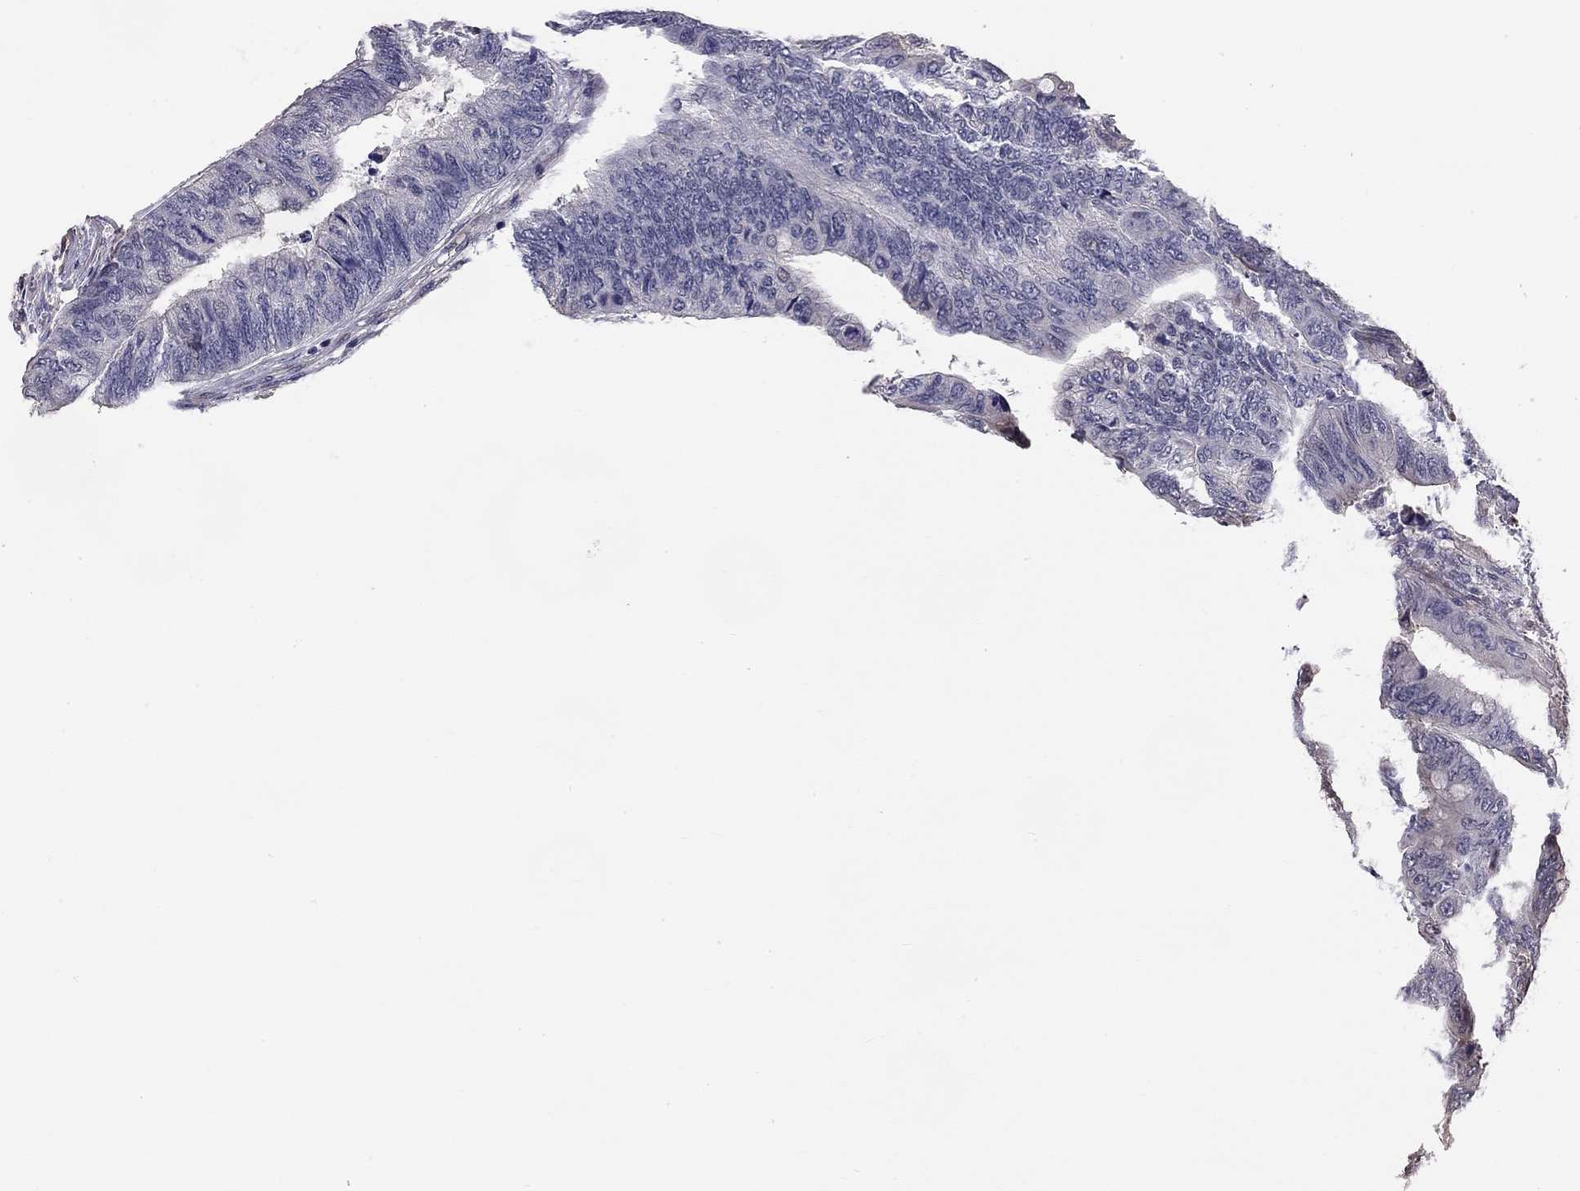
{"staining": {"intensity": "negative", "quantity": "none", "location": "none"}, "tissue": "colorectal cancer", "cell_type": "Tumor cells", "image_type": "cancer", "snomed": [{"axis": "morphology", "description": "Normal tissue, NOS"}, {"axis": "morphology", "description": "Adenocarcinoma, NOS"}, {"axis": "topography", "description": "Rectum"}, {"axis": "topography", "description": "Peripheral nerve tissue"}], "caption": "Colorectal adenocarcinoma was stained to show a protein in brown. There is no significant expression in tumor cells.", "gene": "GJB4", "patient": {"sex": "male", "age": 92}}